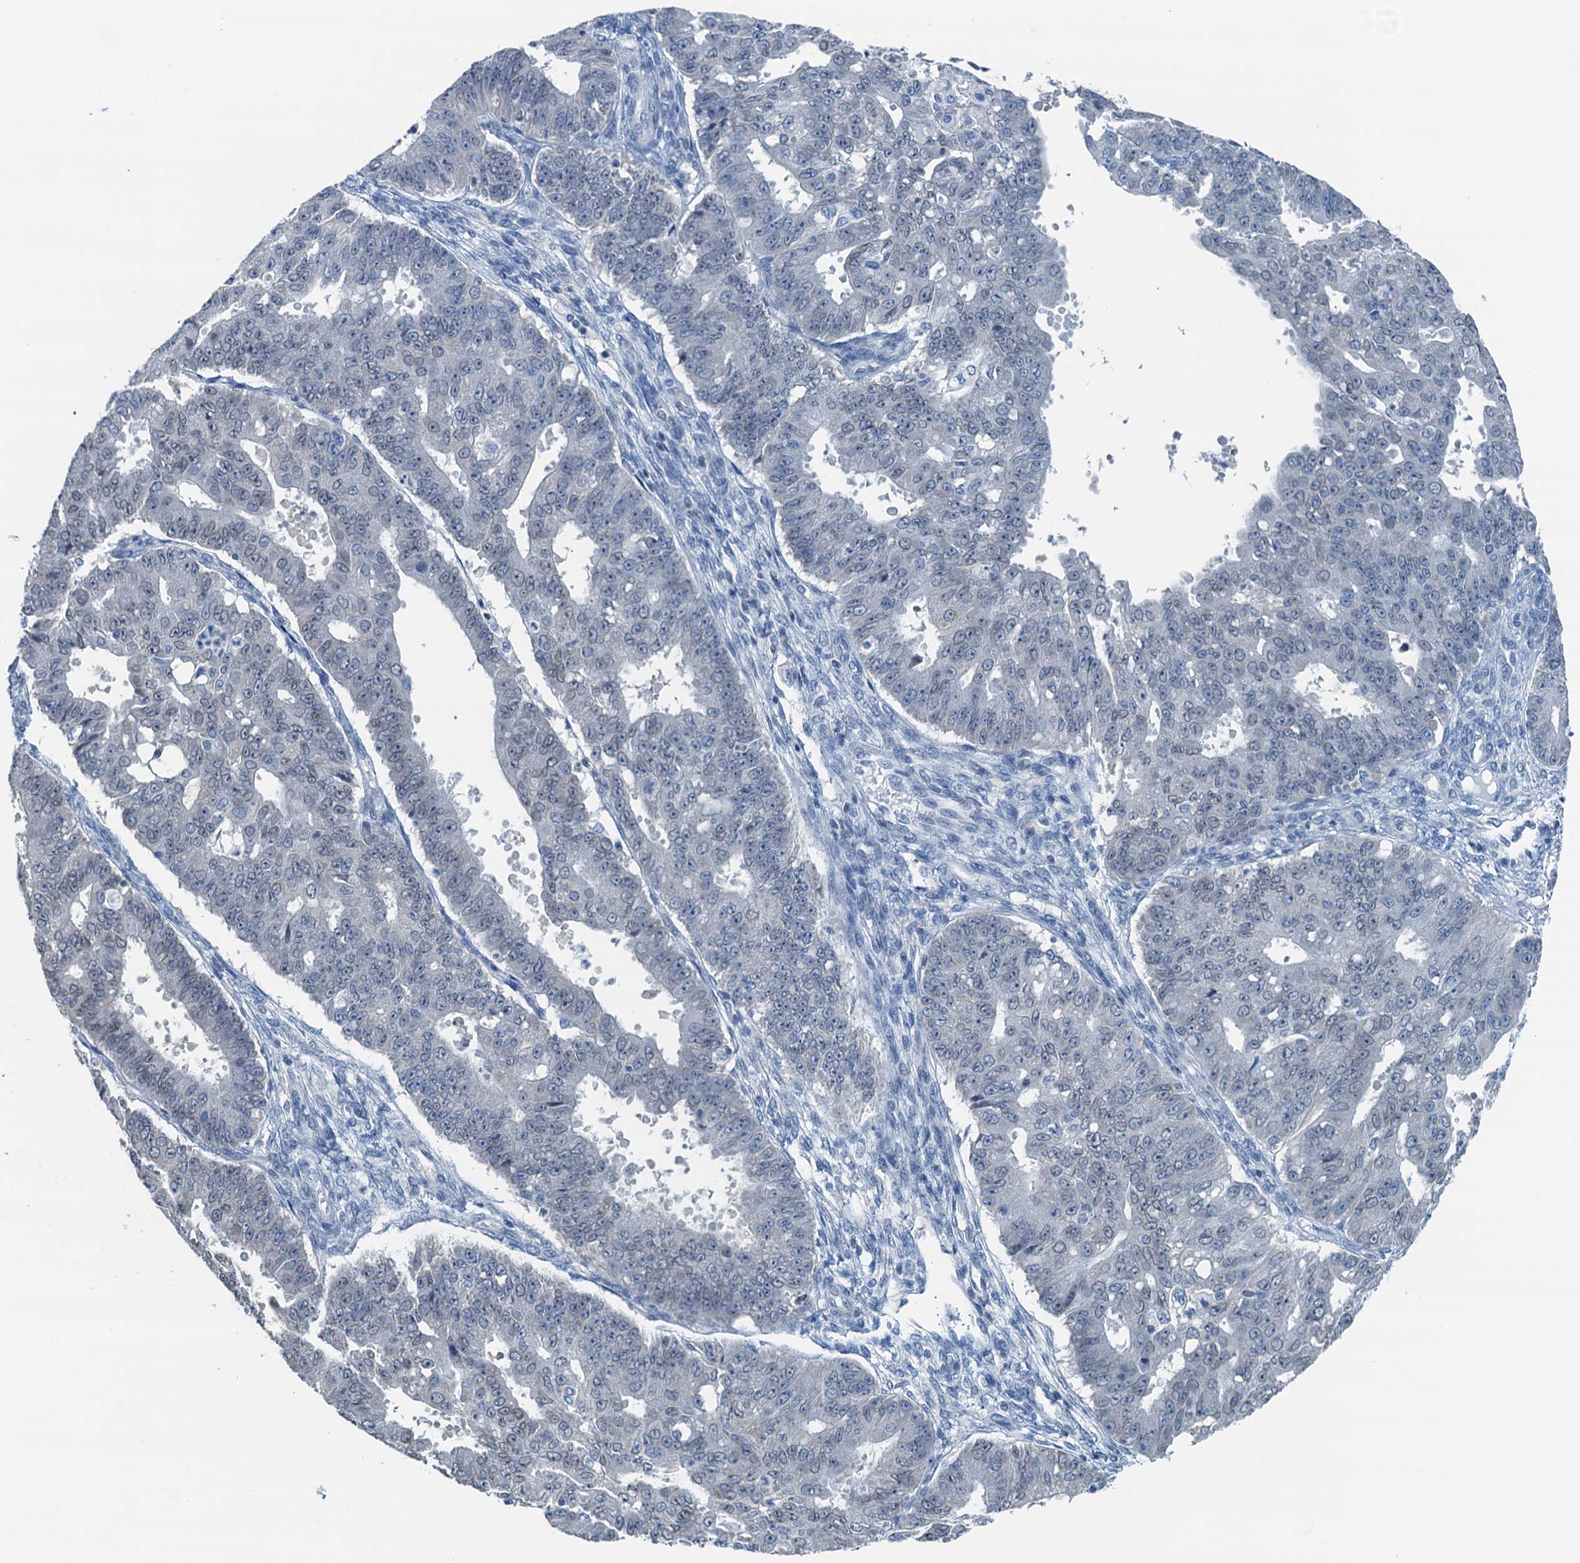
{"staining": {"intensity": "negative", "quantity": "none", "location": "none"}, "tissue": "ovarian cancer", "cell_type": "Tumor cells", "image_type": "cancer", "snomed": [{"axis": "morphology", "description": "Carcinoma, endometroid"}, {"axis": "topography", "description": "Appendix"}, {"axis": "topography", "description": "Ovary"}], "caption": "Ovarian endometroid carcinoma stained for a protein using immunohistochemistry (IHC) shows no expression tumor cells.", "gene": "C11orf54", "patient": {"sex": "female", "age": 42}}